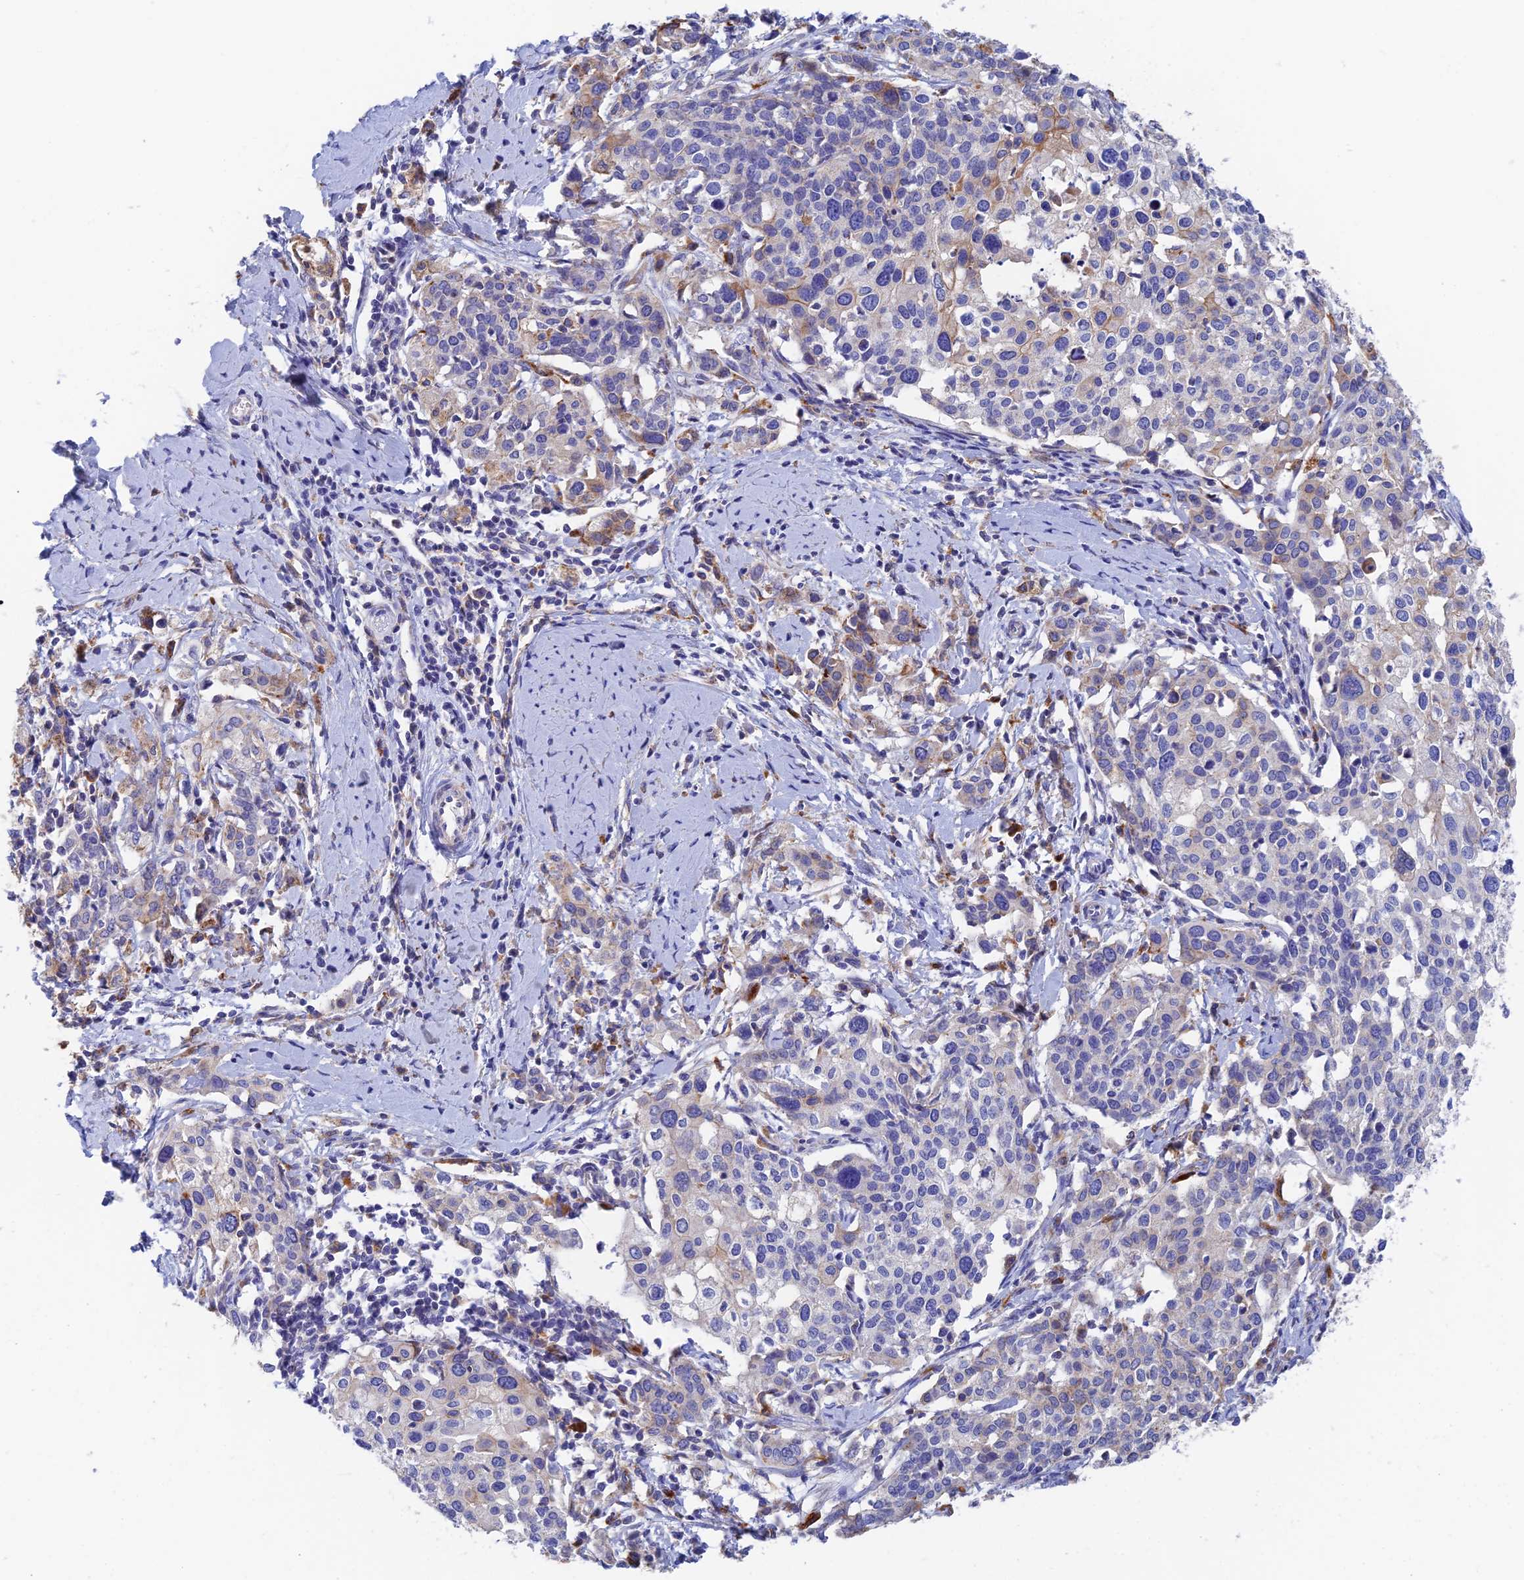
{"staining": {"intensity": "moderate", "quantity": "<25%", "location": "cytoplasmic/membranous"}, "tissue": "cervical cancer", "cell_type": "Tumor cells", "image_type": "cancer", "snomed": [{"axis": "morphology", "description": "Squamous cell carcinoma, NOS"}, {"axis": "topography", "description": "Cervix"}], "caption": "A brown stain highlights moderate cytoplasmic/membranous expression of a protein in cervical squamous cell carcinoma tumor cells.", "gene": "RPGRIP1L", "patient": {"sex": "female", "age": 44}}